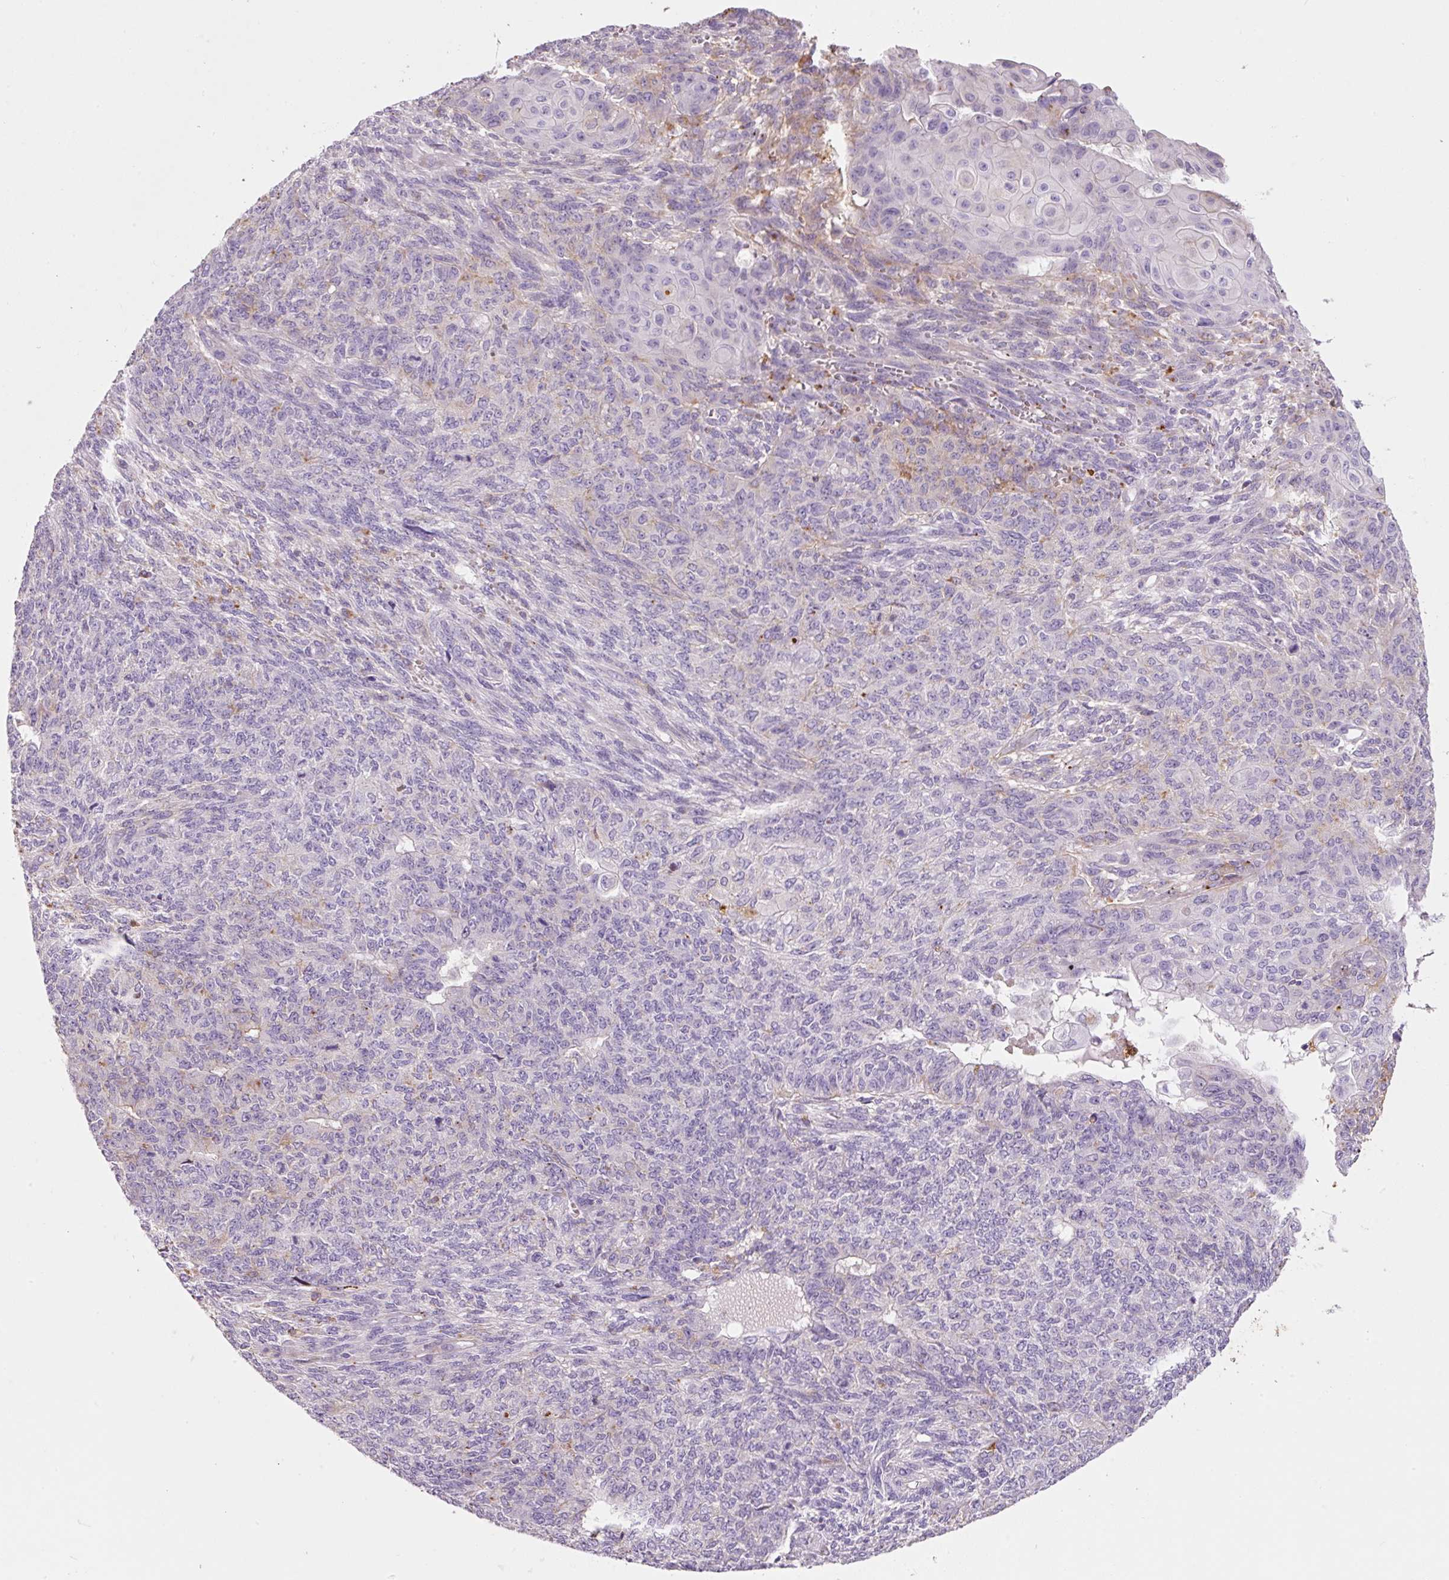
{"staining": {"intensity": "negative", "quantity": "none", "location": "none"}, "tissue": "endometrial cancer", "cell_type": "Tumor cells", "image_type": "cancer", "snomed": [{"axis": "morphology", "description": "Adenocarcinoma, NOS"}, {"axis": "topography", "description": "Endometrium"}], "caption": "Tumor cells show no significant staining in adenocarcinoma (endometrial).", "gene": "TMC8", "patient": {"sex": "female", "age": 32}}